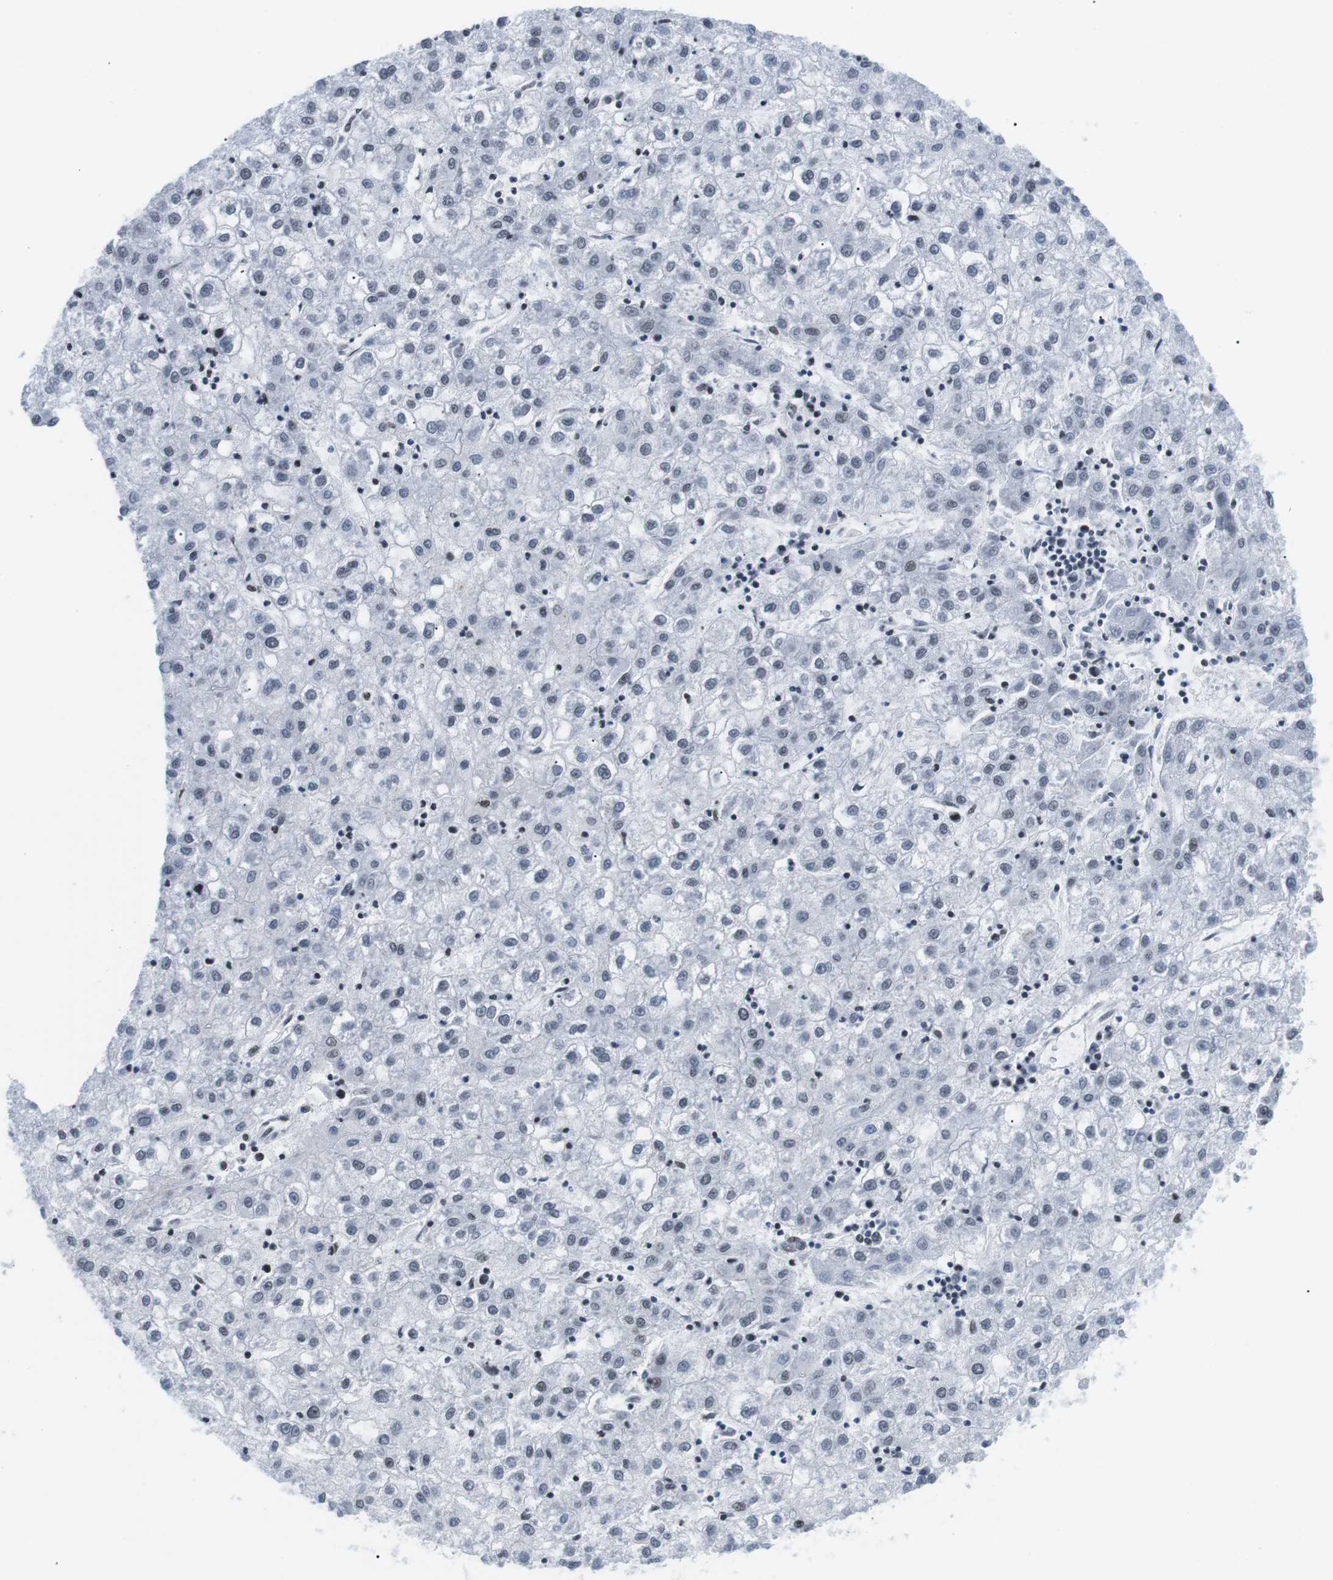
{"staining": {"intensity": "weak", "quantity": "<25%", "location": "nuclear"}, "tissue": "liver cancer", "cell_type": "Tumor cells", "image_type": "cancer", "snomed": [{"axis": "morphology", "description": "Carcinoma, Hepatocellular, NOS"}, {"axis": "topography", "description": "Liver"}], "caption": "A photomicrograph of liver cancer (hepatocellular carcinoma) stained for a protein exhibits no brown staining in tumor cells.", "gene": "E2F2", "patient": {"sex": "male", "age": 72}}